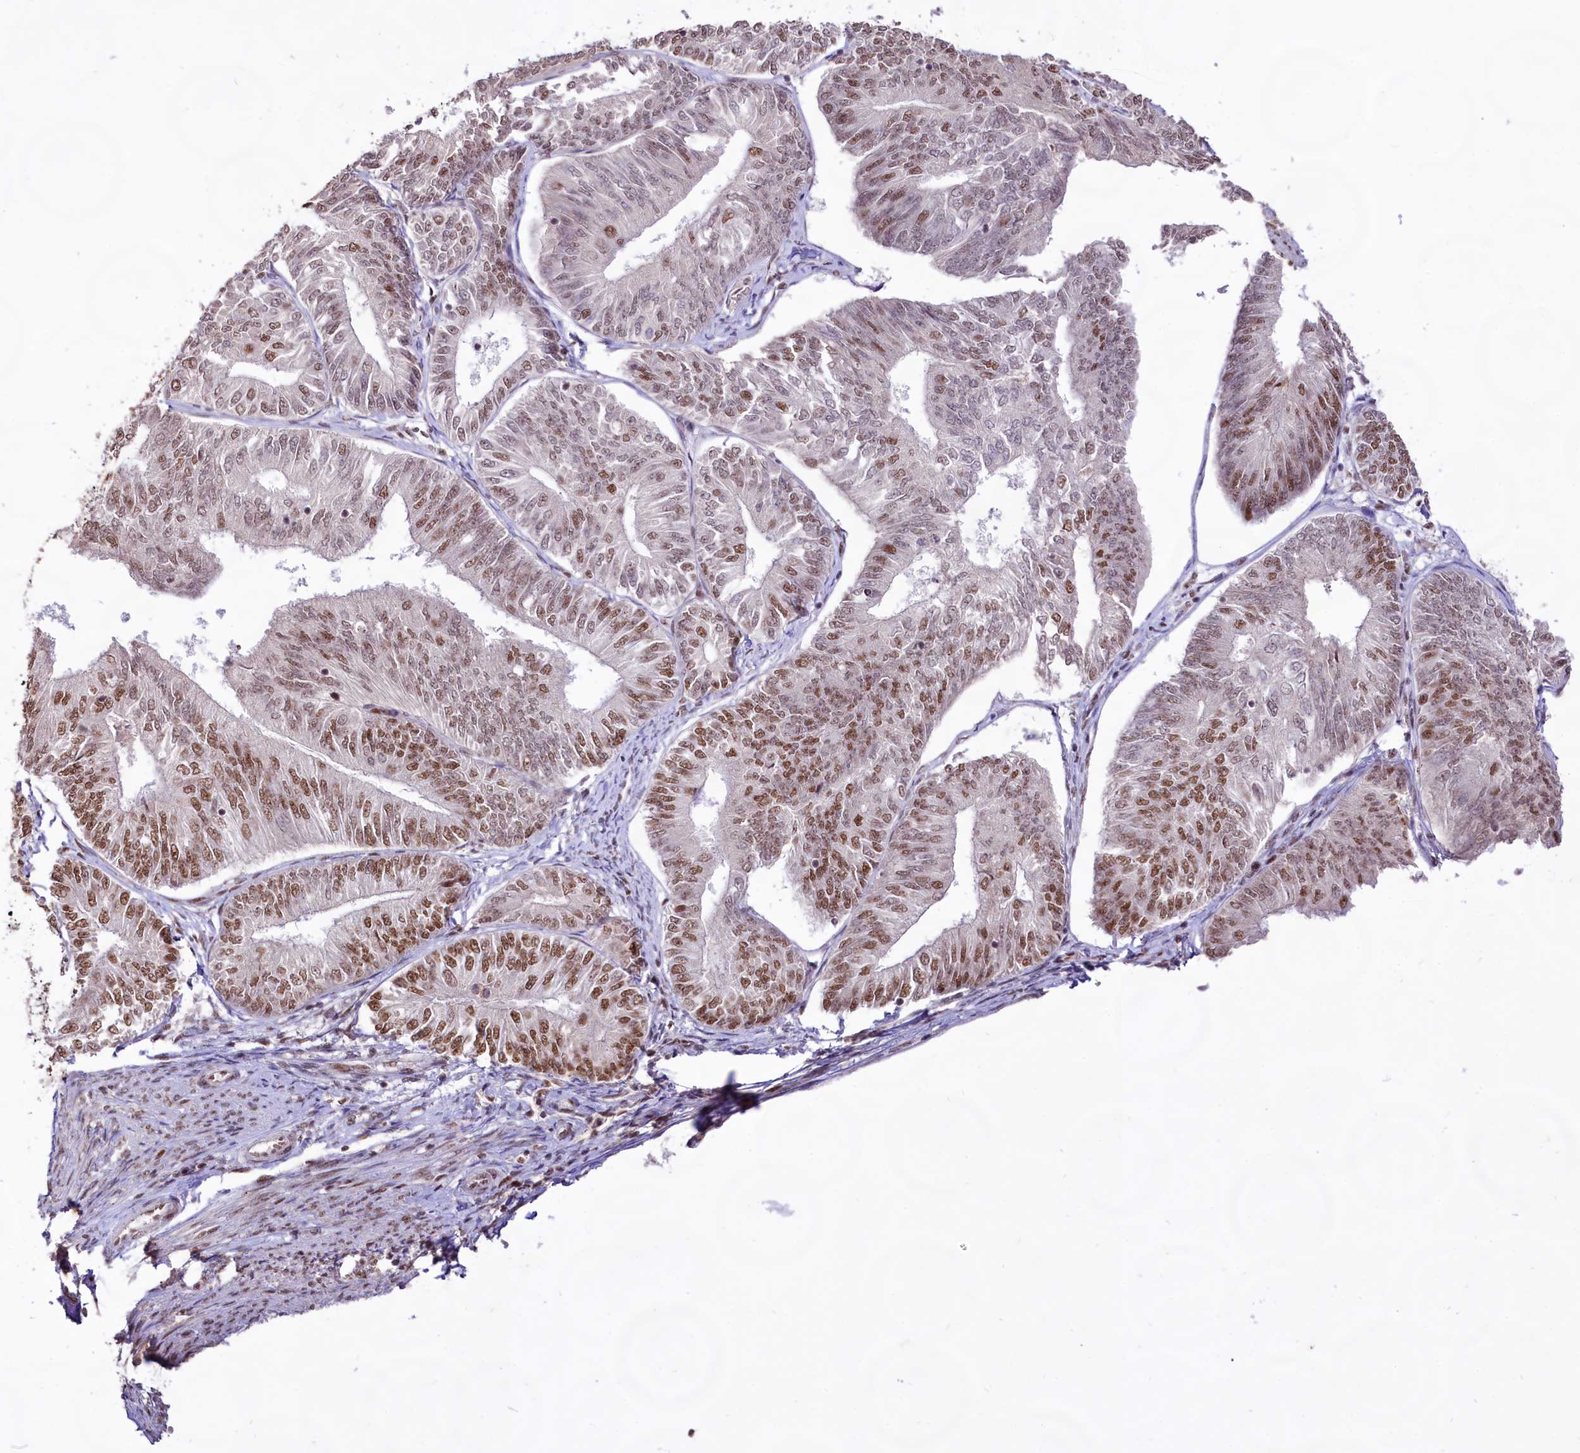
{"staining": {"intensity": "moderate", "quantity": "25%-75%", "location": "nuclear"}, "tissue": "endometrial cancer", "cell_type": "Tumor cells", "image_type": "cancer", "snomed": [{"axis": "morphology", "description": "Adenocarcinoma, NOS"}, {"axis": "topography", "description": "Endometrium"}], "caption": "Protein analysis of endometrial cancer tissue reveals moderate nuclear staining in about 25%-75% of tumor cells.", "gene": "HIRA", "patient": {"sex": "female", "age": 58}}